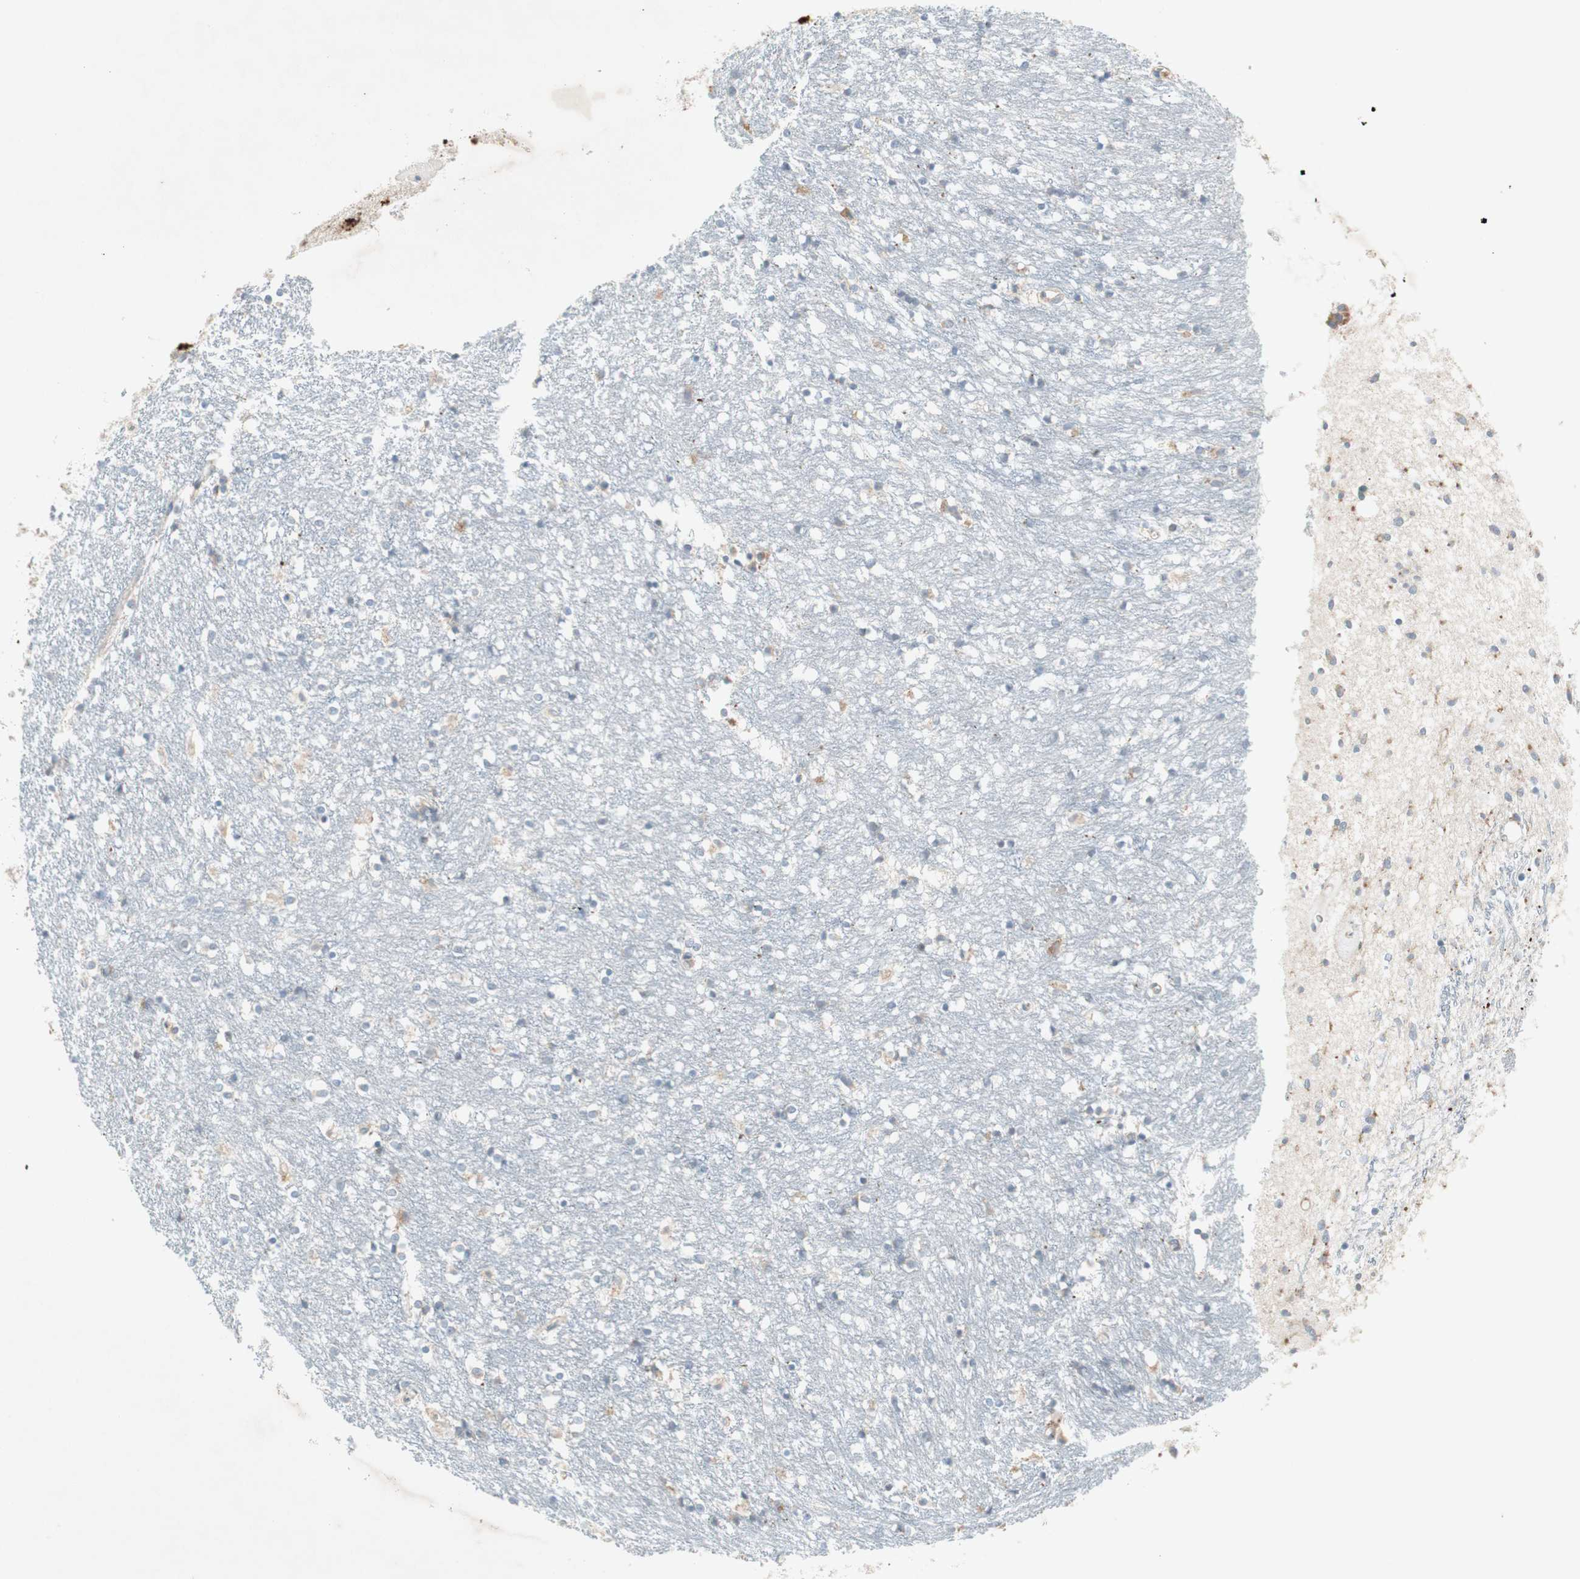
{"staining": {"intensity": "weak", "quantity": "<25%", "location": "cytoplasmic/membranous"}, "tissue": "caudate", "cell_type": "Glial cells", "image_type": "normal", "snomed": [{"axis": "morphology", "description": "Normal tissue, NOS"}, {"axis": "topography", "description": "Lateral ventricle wall"}], "caption": "Immunohistochemistry micrograph of unremarkable caudate stained for a protein (brown), which displays no positivity in glial cells.", "gene": "RPL23", "patient": {"sex": "female", "age": 54}}